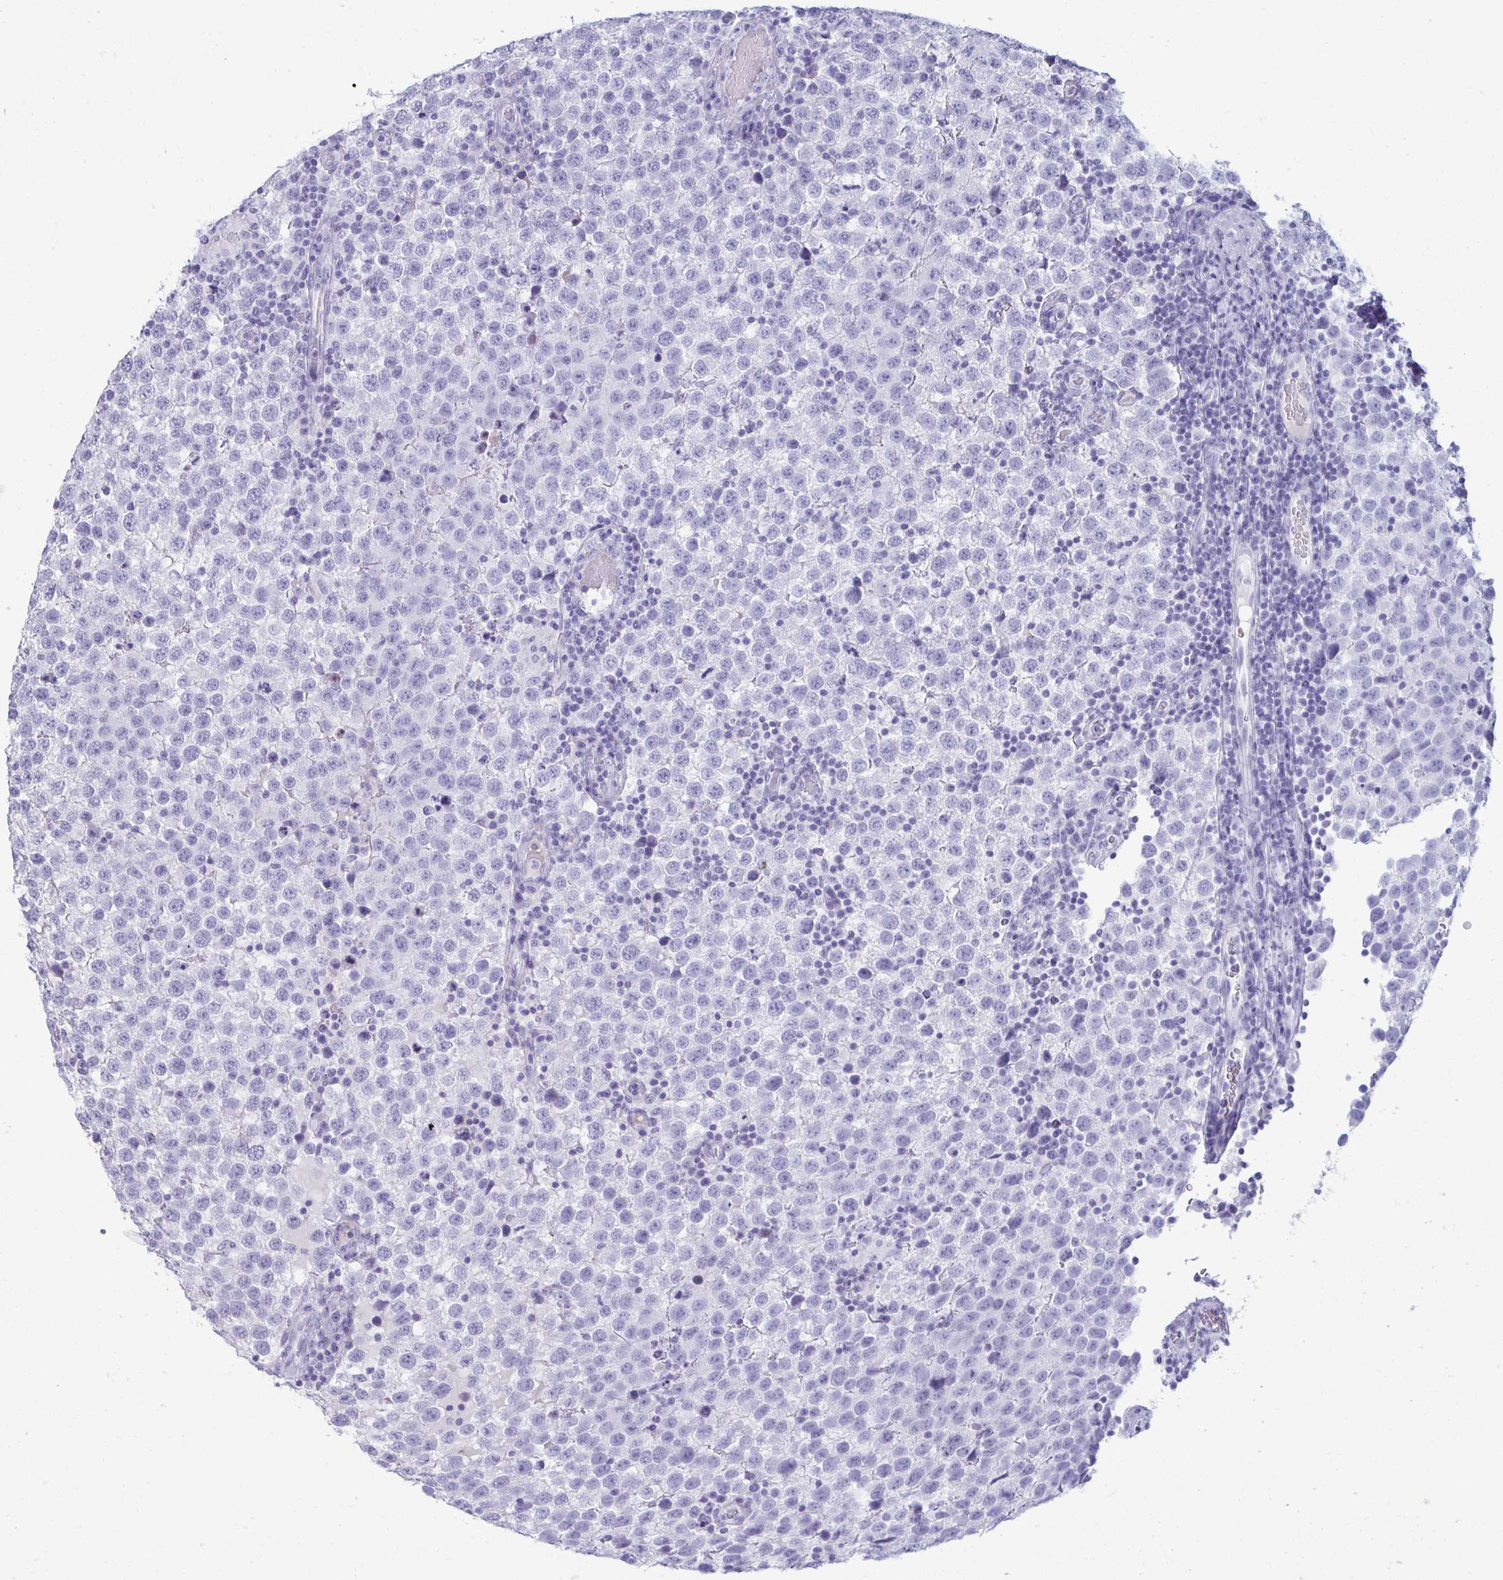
{"staining": {"intensity": "negative", "quantity": "none", "location": "none"}, "tissue": "testis cancer", "cell_type": "Tumor cells", "image_type": "cancer", "snomed": [{"axis": "morphology", "description": "Seminoma, NOS"}, {"axis": "topography", "description": "Testis"}], "caption": "The image displays no staining of tumor cells in seminoma (testis).", "gene": "ANKRD60", "patient": {"sex": "male", "age": 34}}